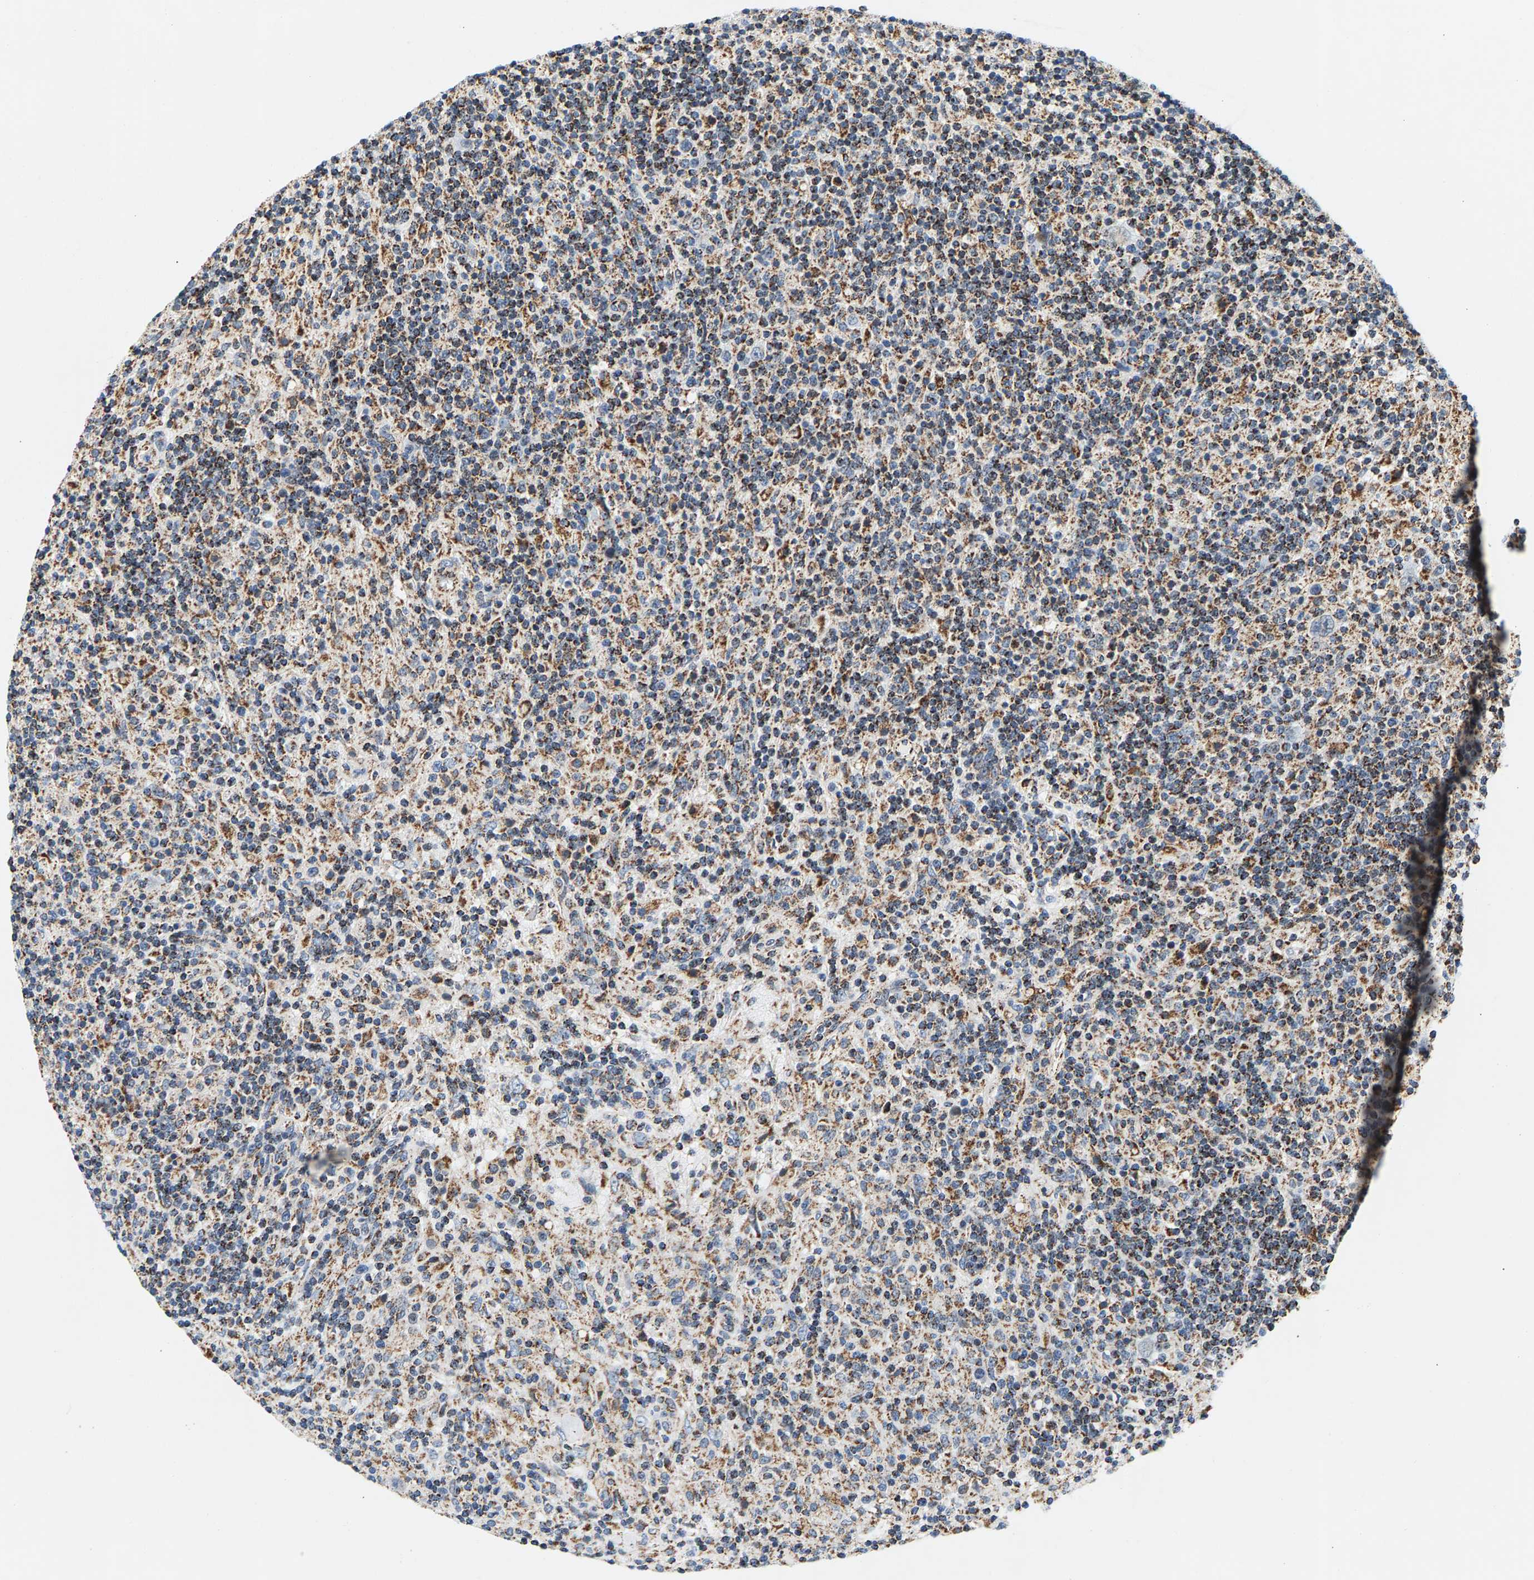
{"staining": {"intensity": "weak", "quantity": "25%-75%", "location": "cytoplasmic/membranous"}, "tissue": "lymphoma", "cell_type": "Tumor cells", "image_type": "cancer", "snomed": [{"axis": "morphology", "description": "Hodgkin's disease, NOS"}, {"axis": "topography", "description": "Lymph node"}], "caption": "Tumor cells show weak cytoplasmic/membranous expression in approximately 25%-75% of cells in lymphoma. Using DAB (3,3'-diaminobenzidine) (brown) and hematoxylin (blue) stains, captured at high magnification using brightfield microscopy.", "gene": "PDE1A", "patient": {"sex": "male", "age": 70}}